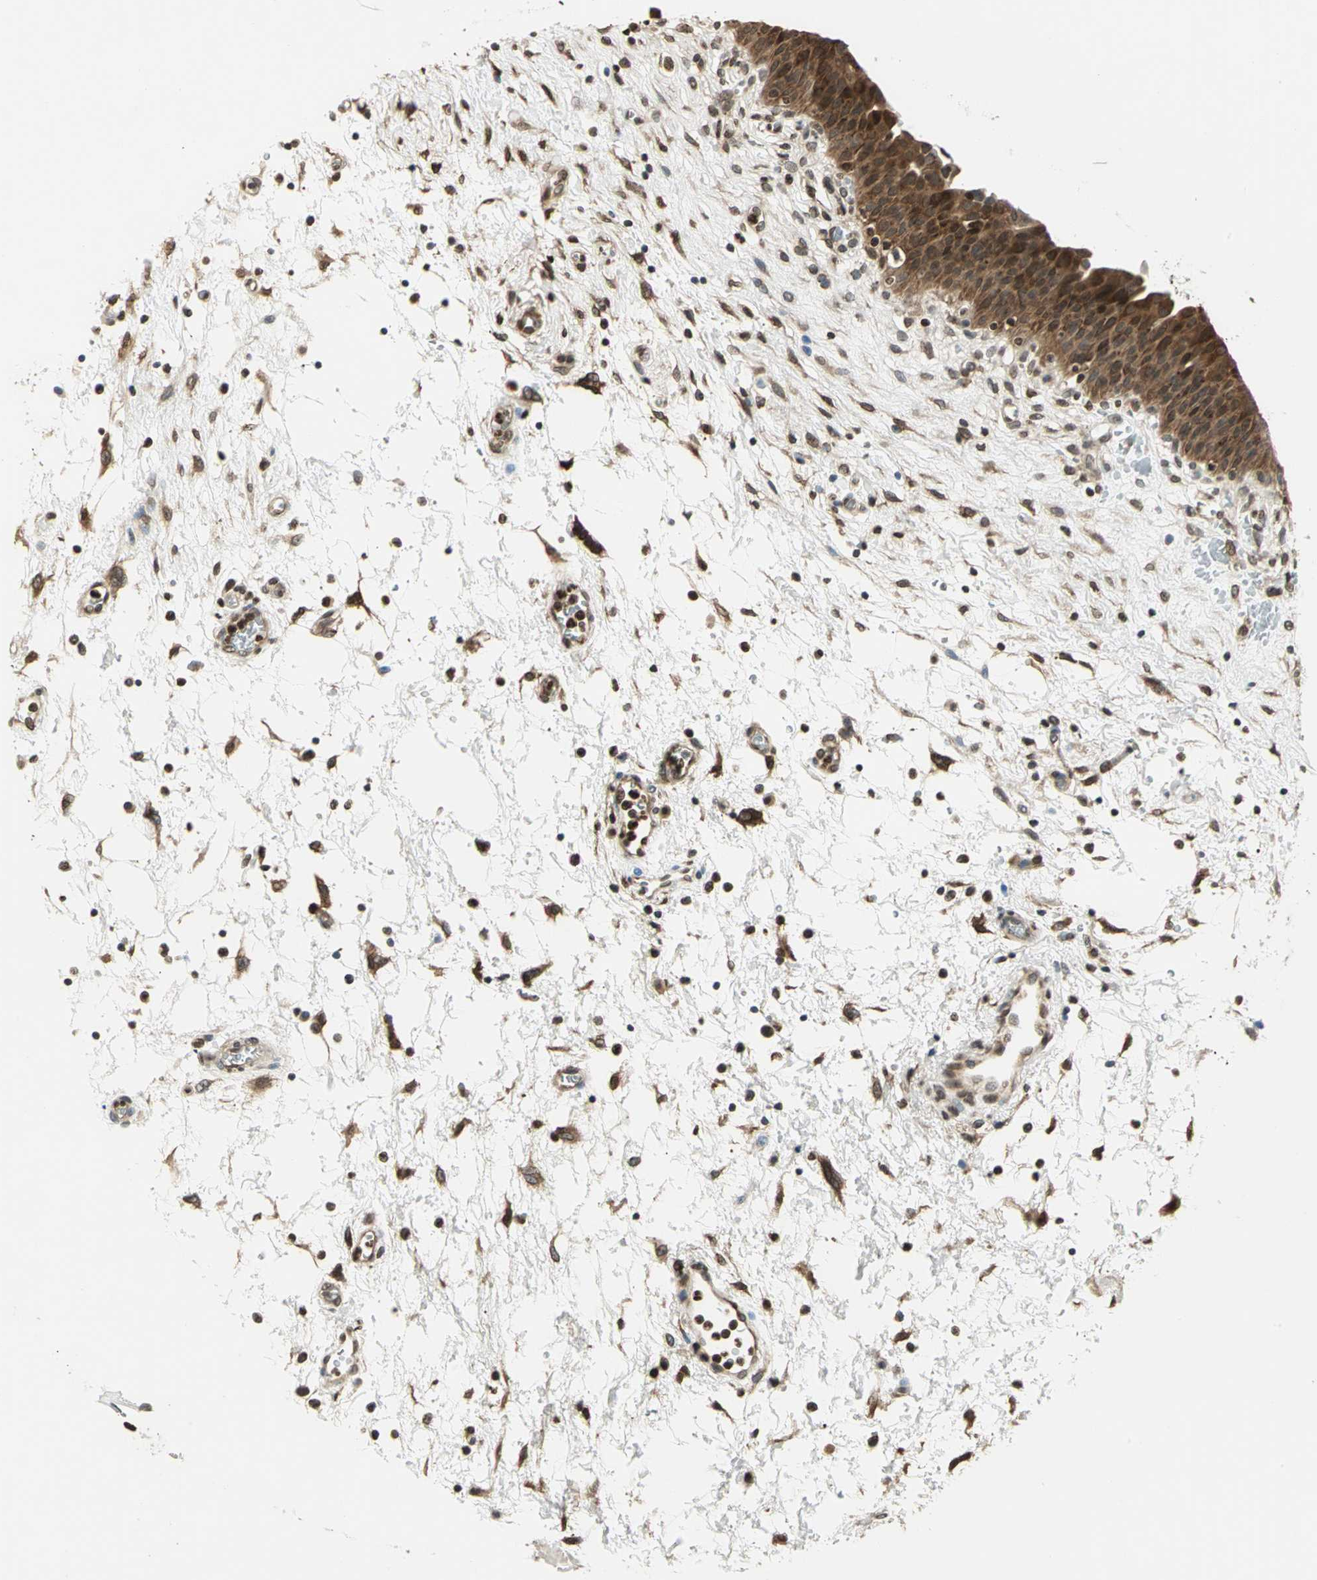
{"staining": {"intensity": "strong", "quantity": ">75%", "location": "cytoplasmic/membranous,nuclear"}, "tissue": "urinary bladder", "cell_type": "Urothelial cells", "image_type": "normal", "snomed": [{"axis": "morphology", "description": "Normal tissue, NOS"}, {"axis": "morphology", "description": "Dysplasia, NOS"}, {"axis": "topography", "description": "Urinary bladder"}], "caption": "DAB immunohistochemical staining of unremarkable urinary bladder demonstrates strong cytoplasmic/membranous,nuclear protein expression in about >75% of urothelial cells. Nuclei are stained in blue.", "gene": "LGALS3", "patient": {"sex": "male", "age": 35}}